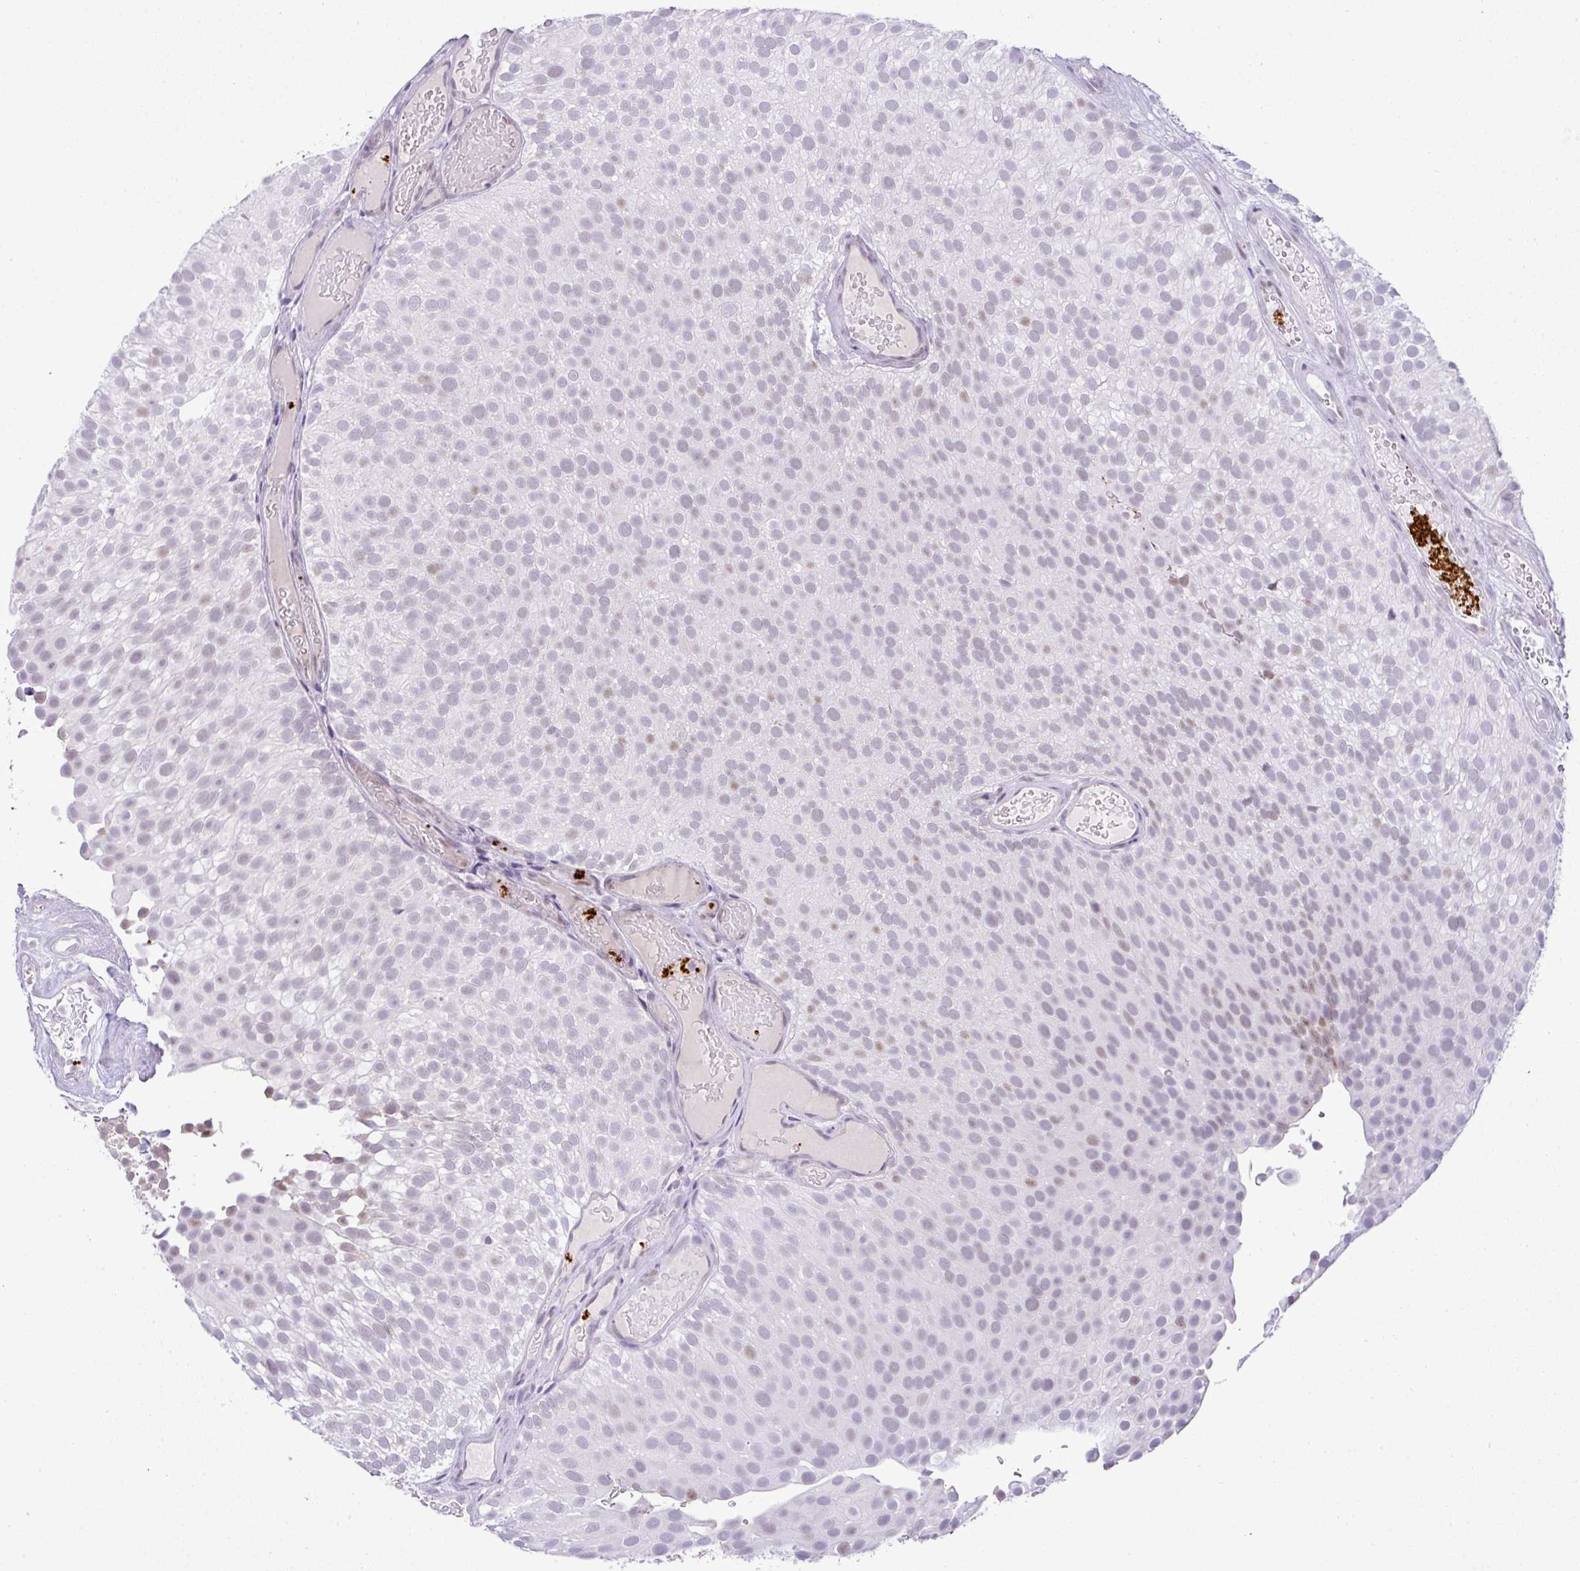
{"staining": {"intensity": "weak", "quantity": "25%-75%", "location": "nuclear"}, "tissue": "urothelial cancer", "cell_type": "Tumor cells", "image_type": "cancer", "snomed": [{"axis": "morphology", "description": "Urothelial carcinoma, Low grade"}, {"axis": "topography", "description": "Urinary bladder"}], "caption": "IHC histopathology image of neoplastic tissue: human urothelial cancer stained using IHC displays low levels of weak protein expression localized specifically in the nuclear of tumor cells, appearing as a nuclear brown color.", "gene": "CMTM5", "patient": {"sex": "male", "age": 78}}